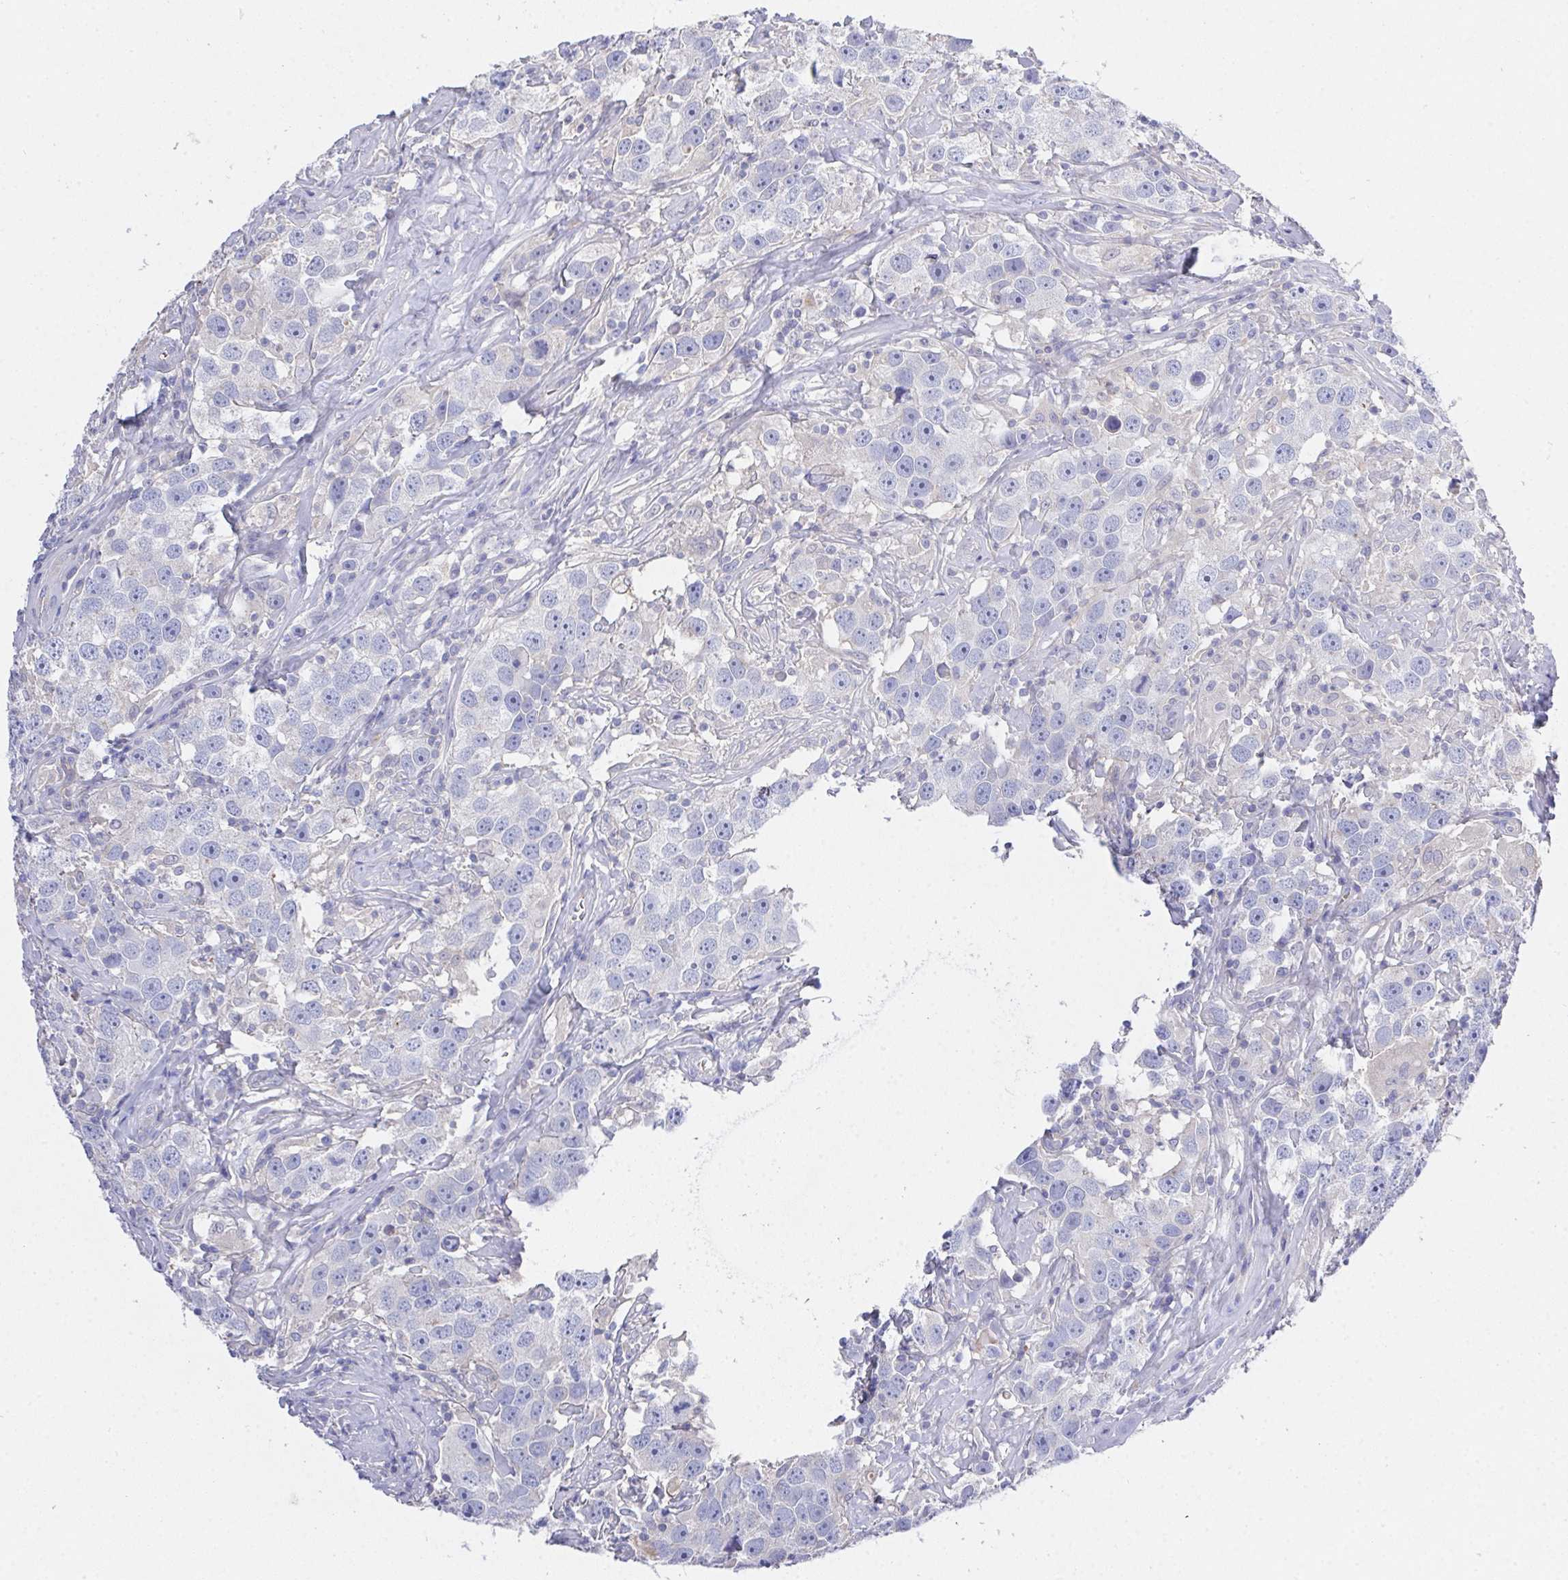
{"staining": {"intensity": "negative", "quantity": "none", "location": "none"}, "tissue": "testis cancer", "cell_type": "Tumor cells", "image_type": "cancer", "snomed": [{"axis": "morphology", "description": "Seminoma, NOS"}, {"axis": "topography", "description": "Testis"}], "caption": "A high-resolution histopathology image shows IHC staining of testis seminoma, which shows no significant staining in tumor cells.", "gene": "PRG3", "patient": {"sex": "male", "age": 49}}